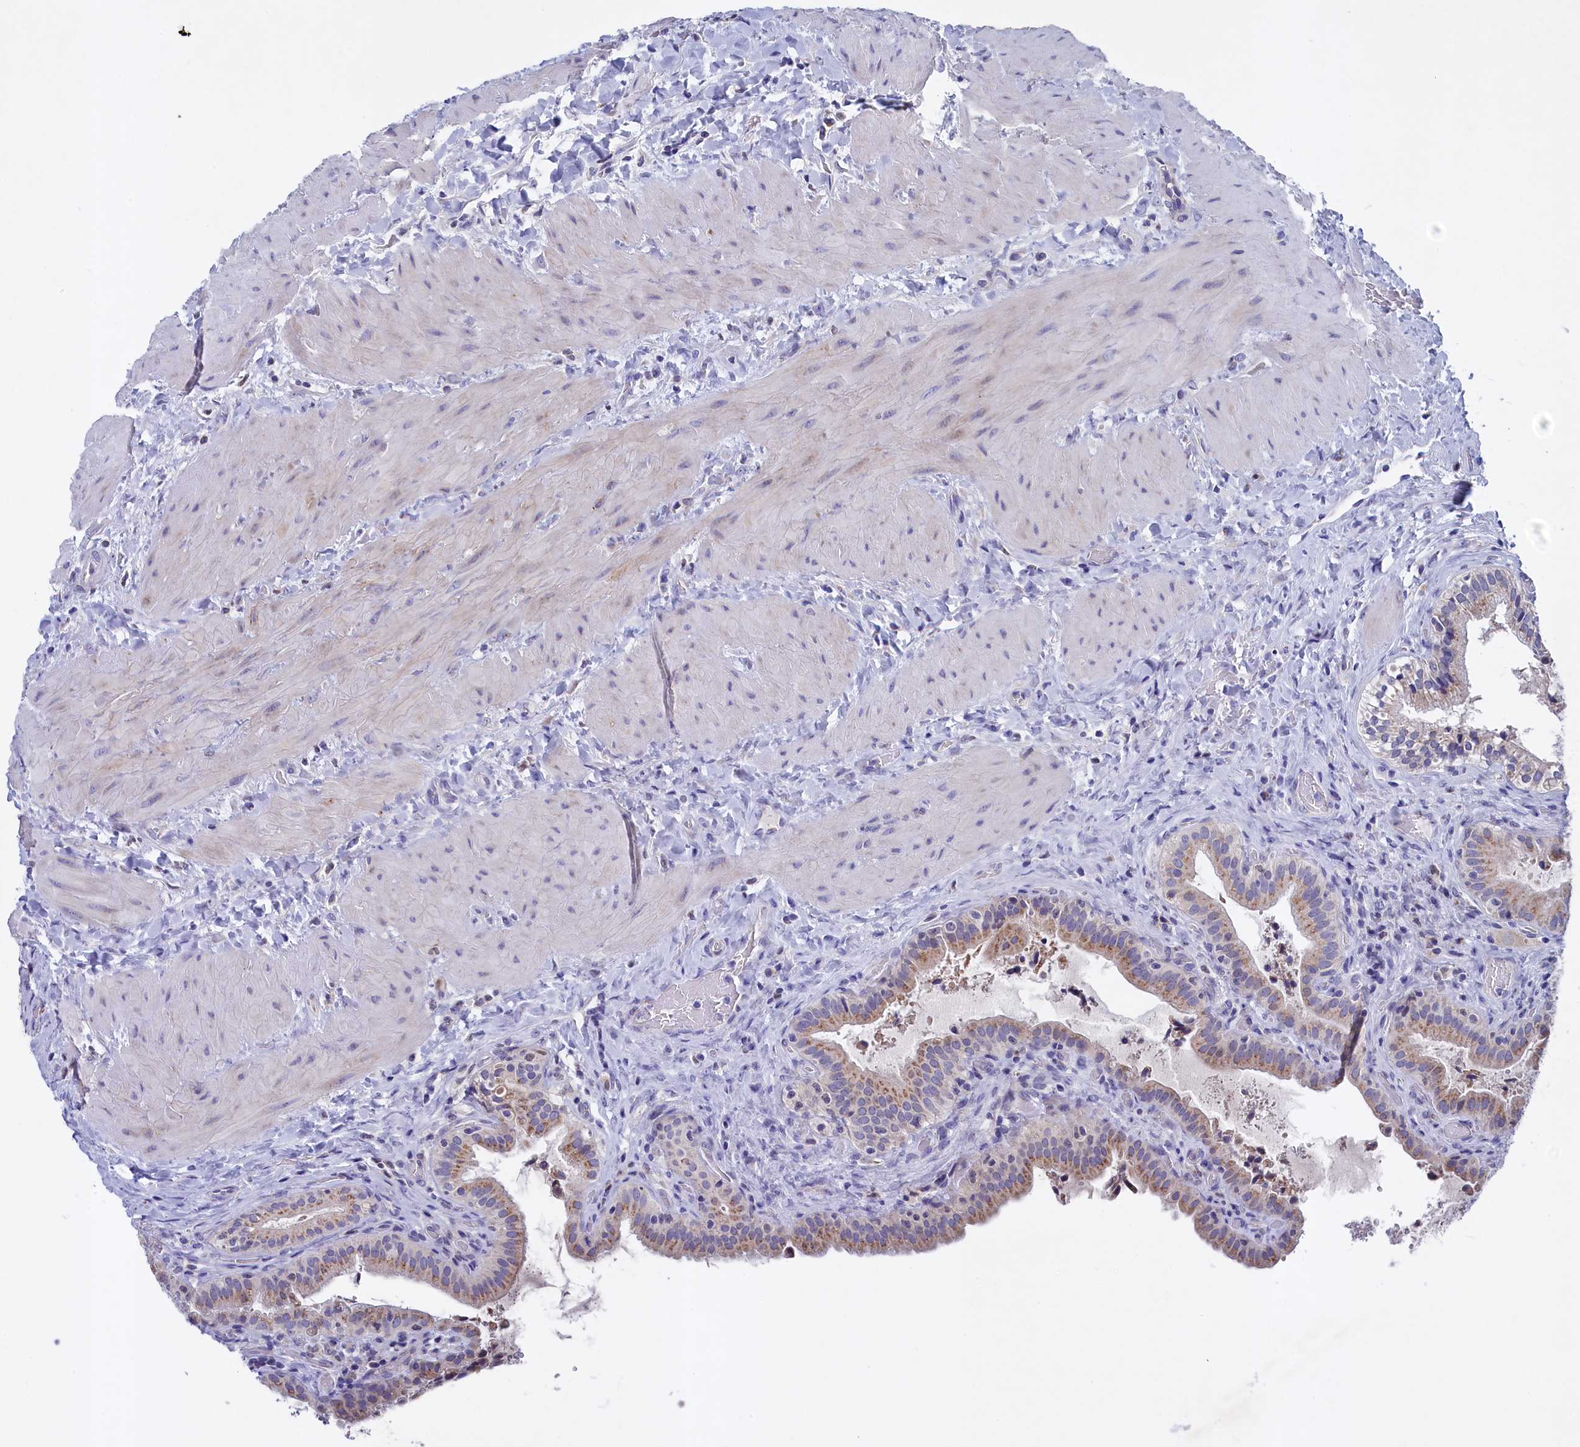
{"staining": {"intensity": "moderate", "quantity": ">75%", "location": "cytoplasmic/membranous"}, "tissue": "gallbladder", "cell_type": "Glandular cells", "image_type": "normal", "snomed": [{"axis": "morphology", "description": "Normal tissue, NOS"}, {"axis": "topography", "description": "Gallbladder"}], "caption": "Immunohistochemistry (IHC) histopathology image of normal gallbladder: gallbladder stained using IHC displays medium levels of moderate protein expression localized specifically in the cytoplasmic/membranous of glandular cells, appearing as a cytoplasmic/membranous brown color.", "gene": "GPR108", "patient": {"sex": "male", "age": 24}}